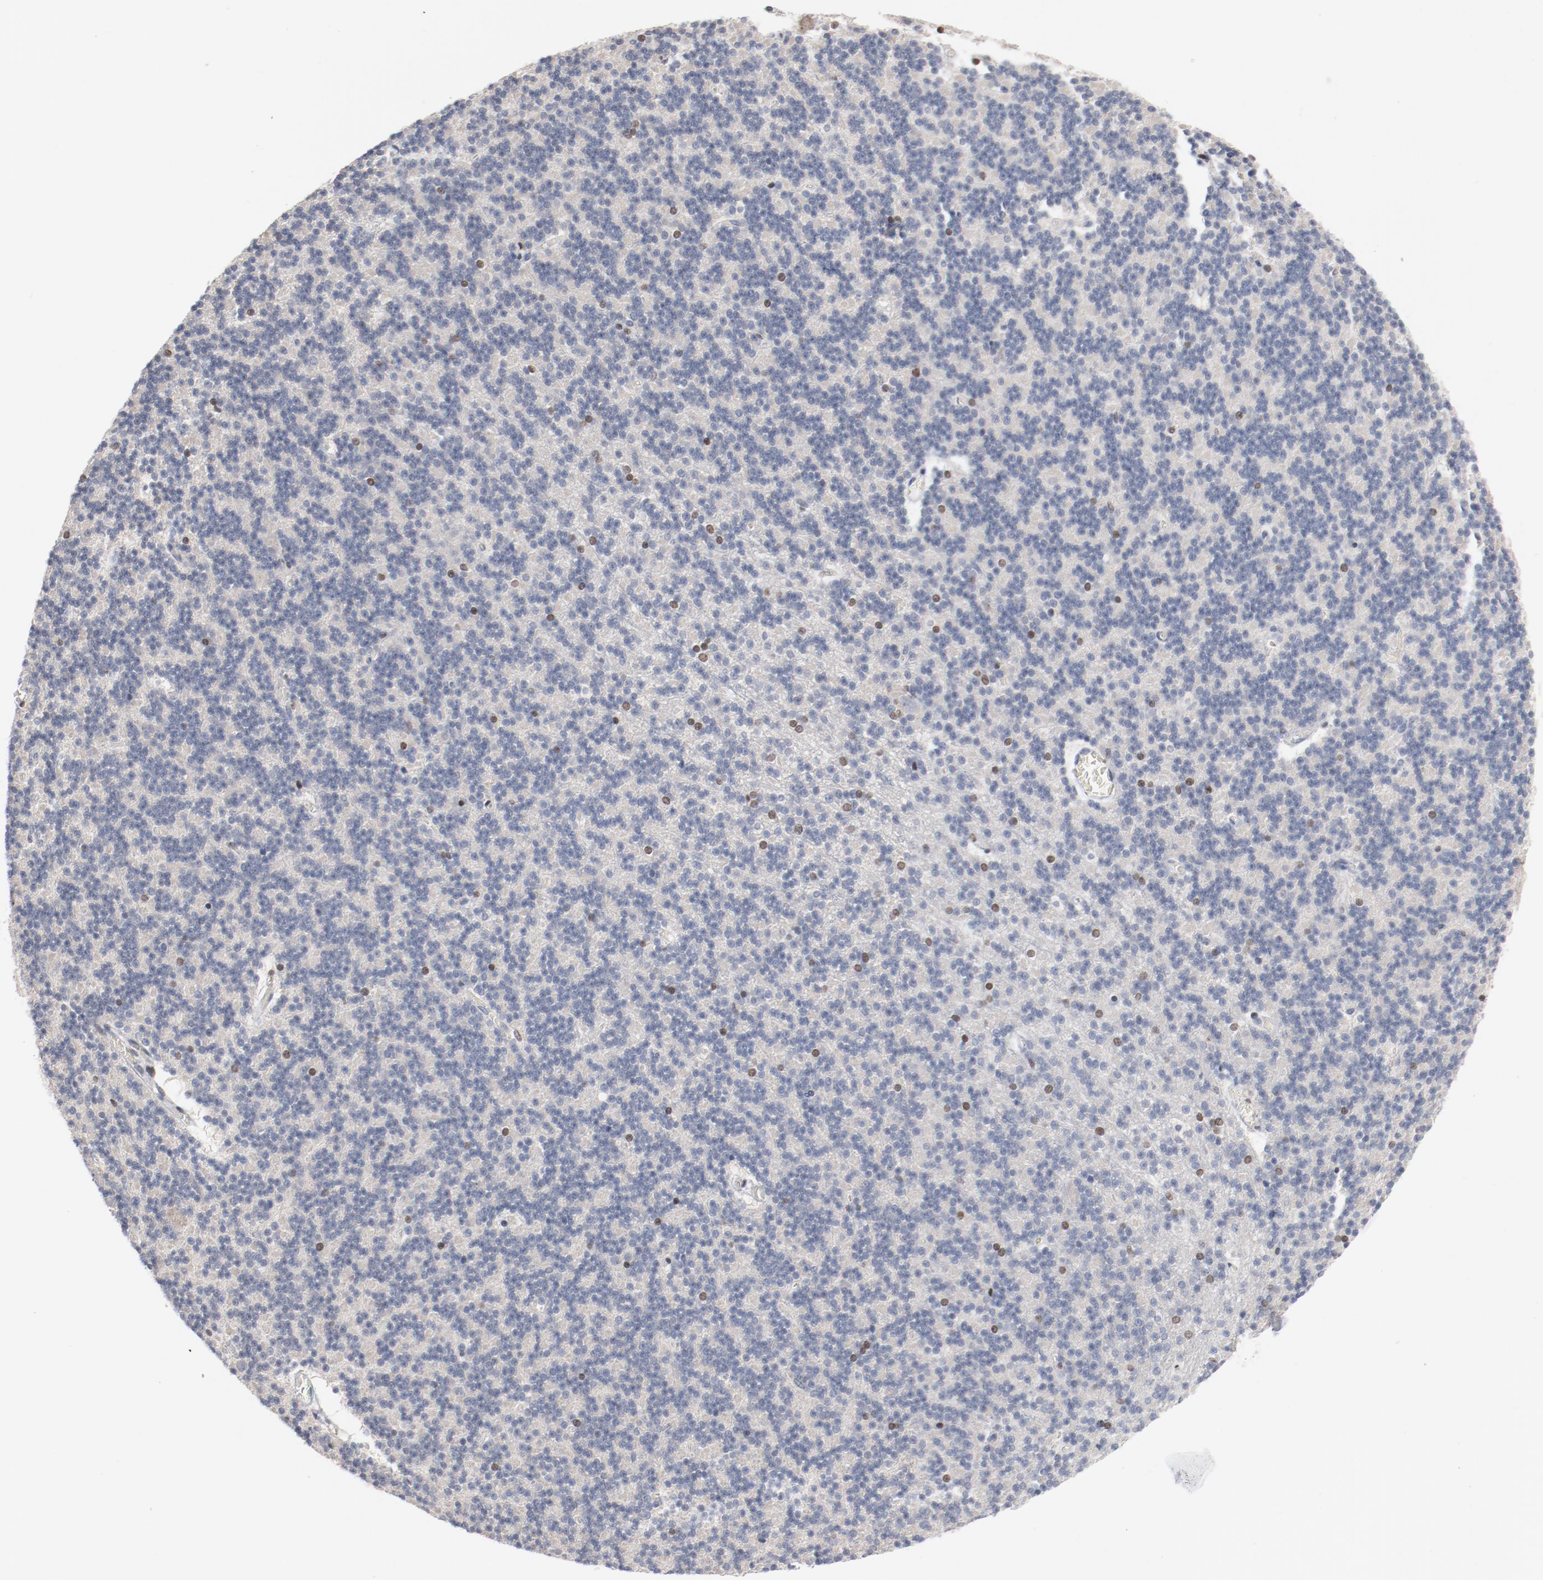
{"staining": {"intensity": "weak", "quantity": "<25%", "location": "nuclear"}, "tissue": "cerebellum", "cell_type": "Cells in granular layer", "image_type": "normal", "snomed": [{"axis": "morphology", "description": "Normal tissue, NOS"}, {"axis": "topography", "description": "Cerebellum"}], "caption": "Protein analysis of benign cerebellum exhibits no significant staining in cells in granular layer. Brightfield microscopy of immunohistochemistry (IHC) stained with DAB (brown) and hematoxylin (blue), captured at high magnification.", "gene": "ZEB2", "patient": {"sex": "female", "age": 19}}